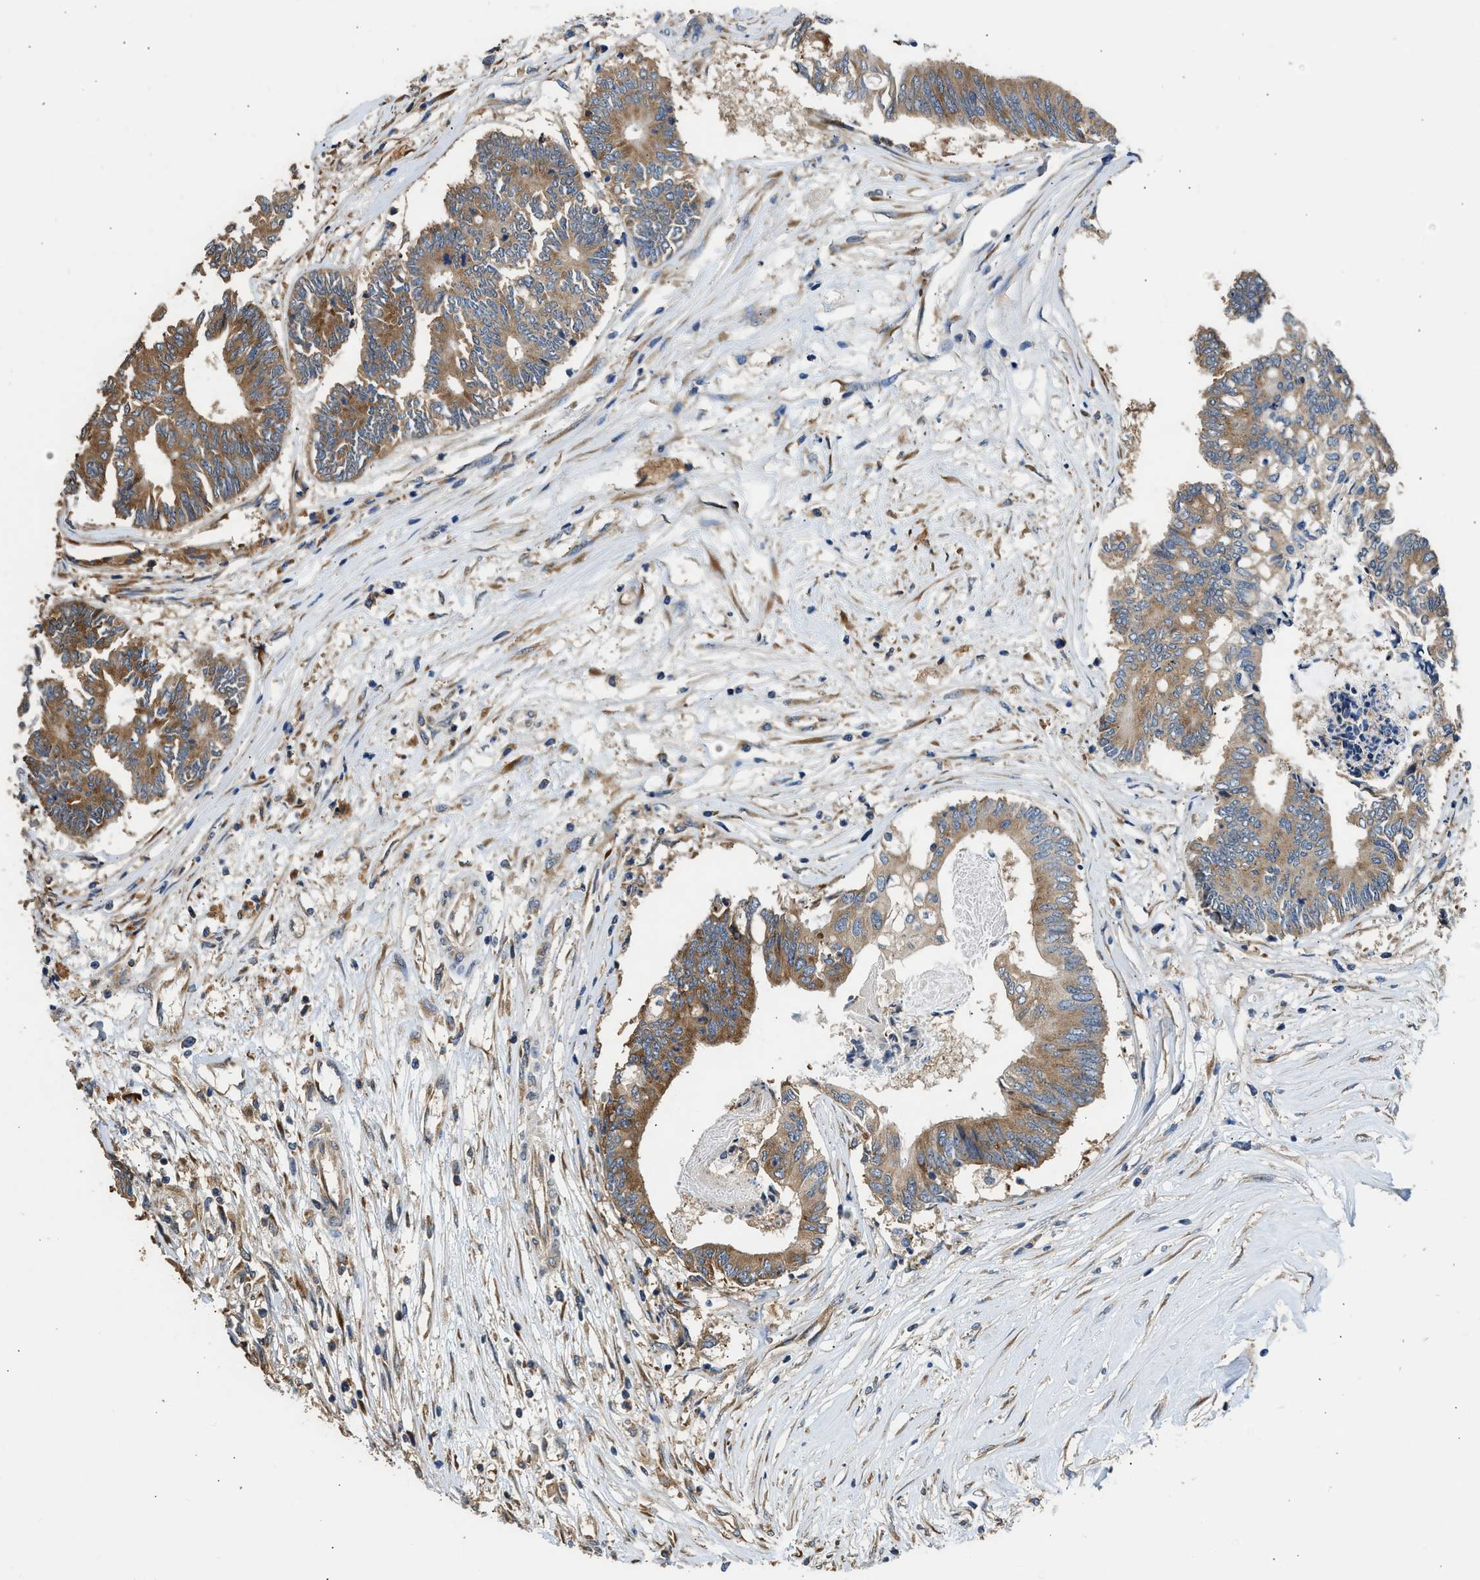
{"staining": {"intensity": "moderate", "quantity": ">75%", "location": "cytoplasmic/membranous"}, "tissue": "colorectal cancer", "cell_type": "Tumor cells", "image_type": "cancer", "snomed": [{"axis": "morphology", "description": "Adenocarcinoma, NOS"}, {"axis": "topography", "description": "Rectum"}], "caption": "Tumor cells exhibit medium levels of moderate cytoplasmic/membranous staining in about >75% of cells in human colorectal cancer (adenocarcinoma).", "gene": "SLC36A4", "patient": {"sex": "male", "age": 63}}